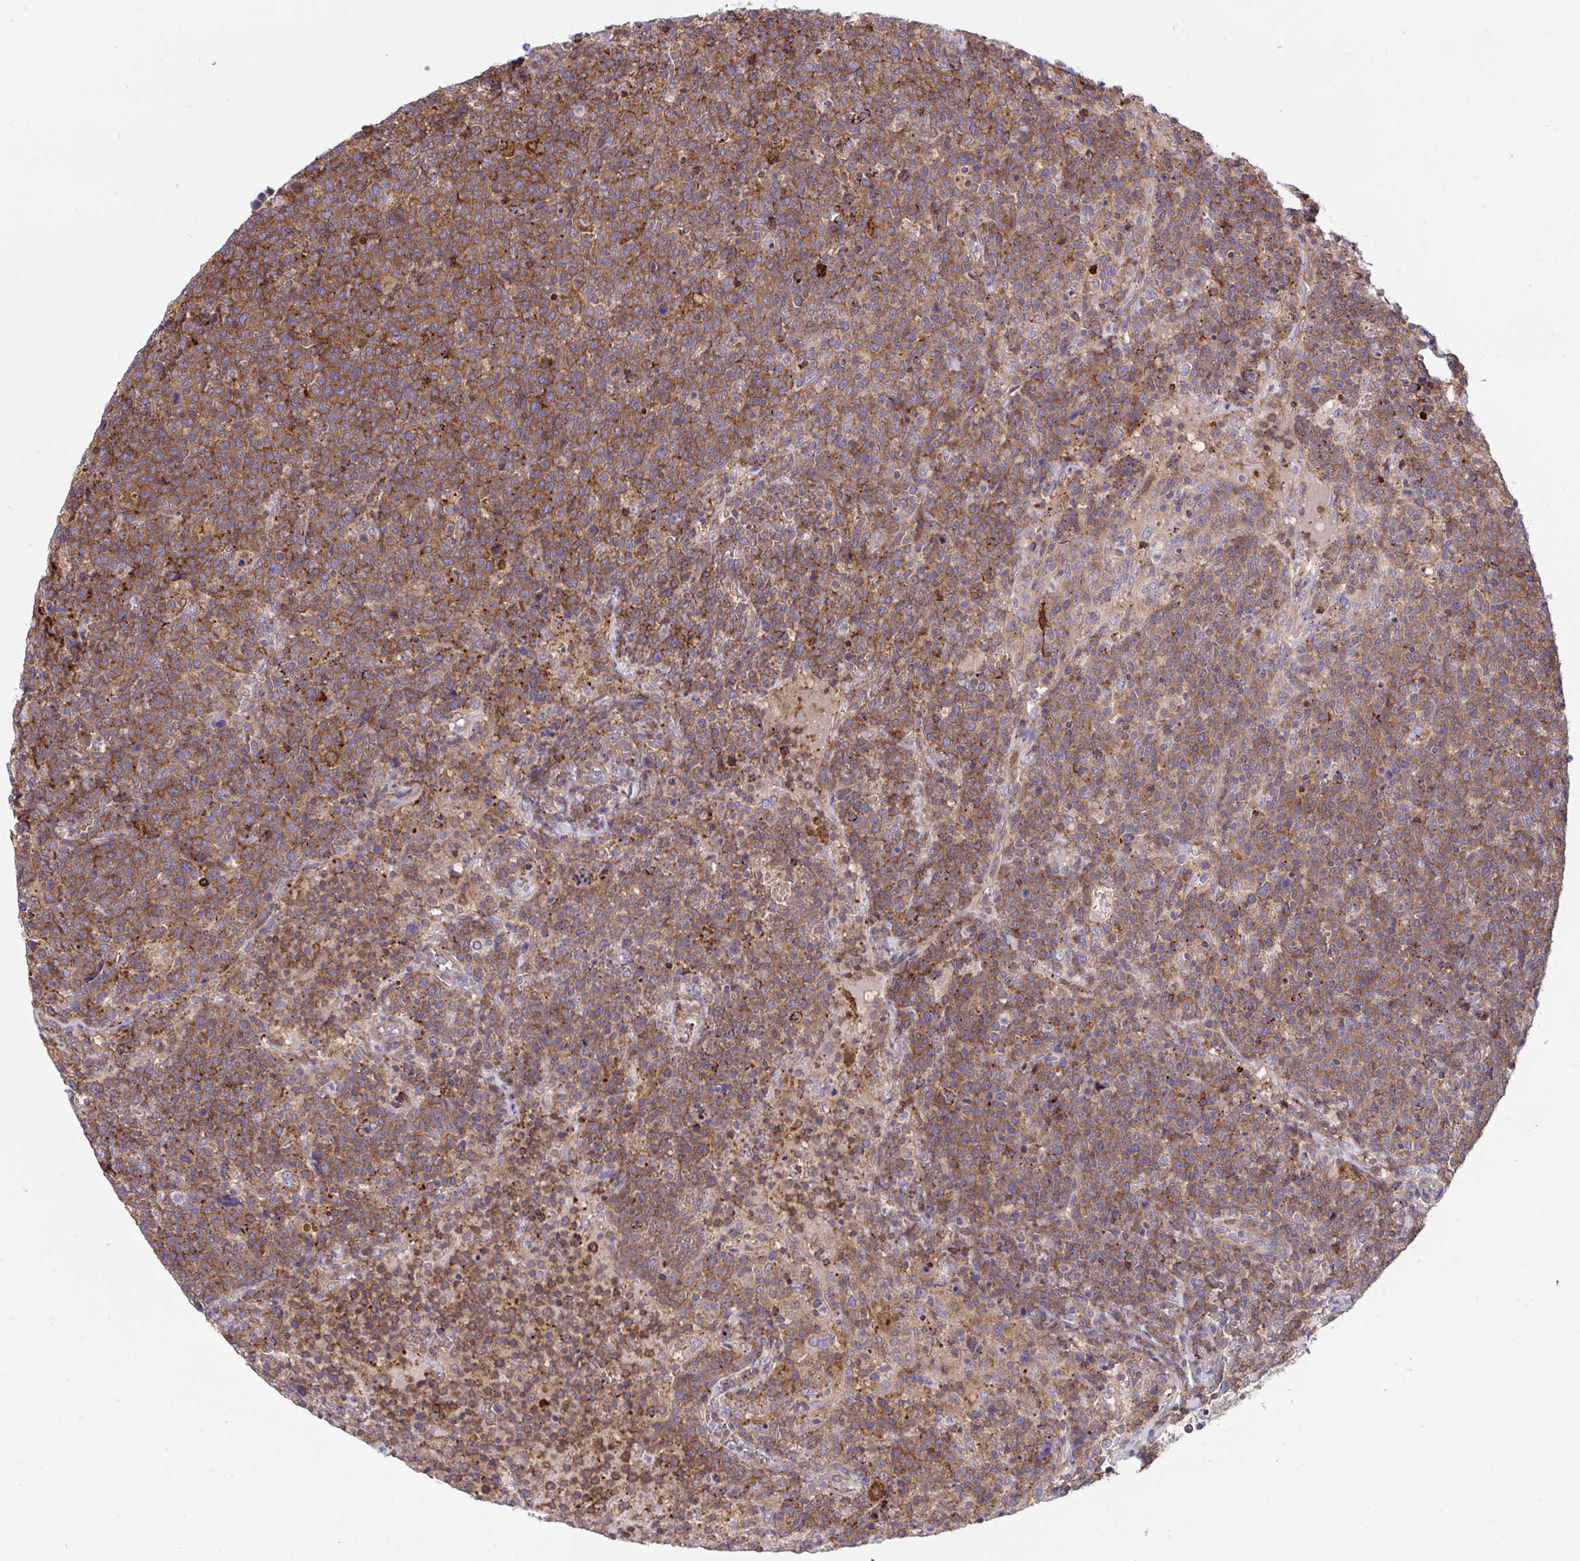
{"staining": {"intensity": "moderate", "quantity": ">75%", "location": "cytoplasmic/membranous"}, "tissue": "lymphoma", "cell_type": "Tumor cells", "image_type": "cancer", "snomed": [{"axis": "morphology", "description": "Malignant lymphoma, non-Hodgkin's type, High grade"}, {"axis": "topography", "description": "Lymph node"}], "caption": "High-grade malignant lymphoma, non-Hodgkin's type stained with immunohistochemistry displays moderate cytoplasmic/membranous expression in about >75% of tumor cells.", "gene": "PPIH", "patient": {"sex": "male", "age": 61}}